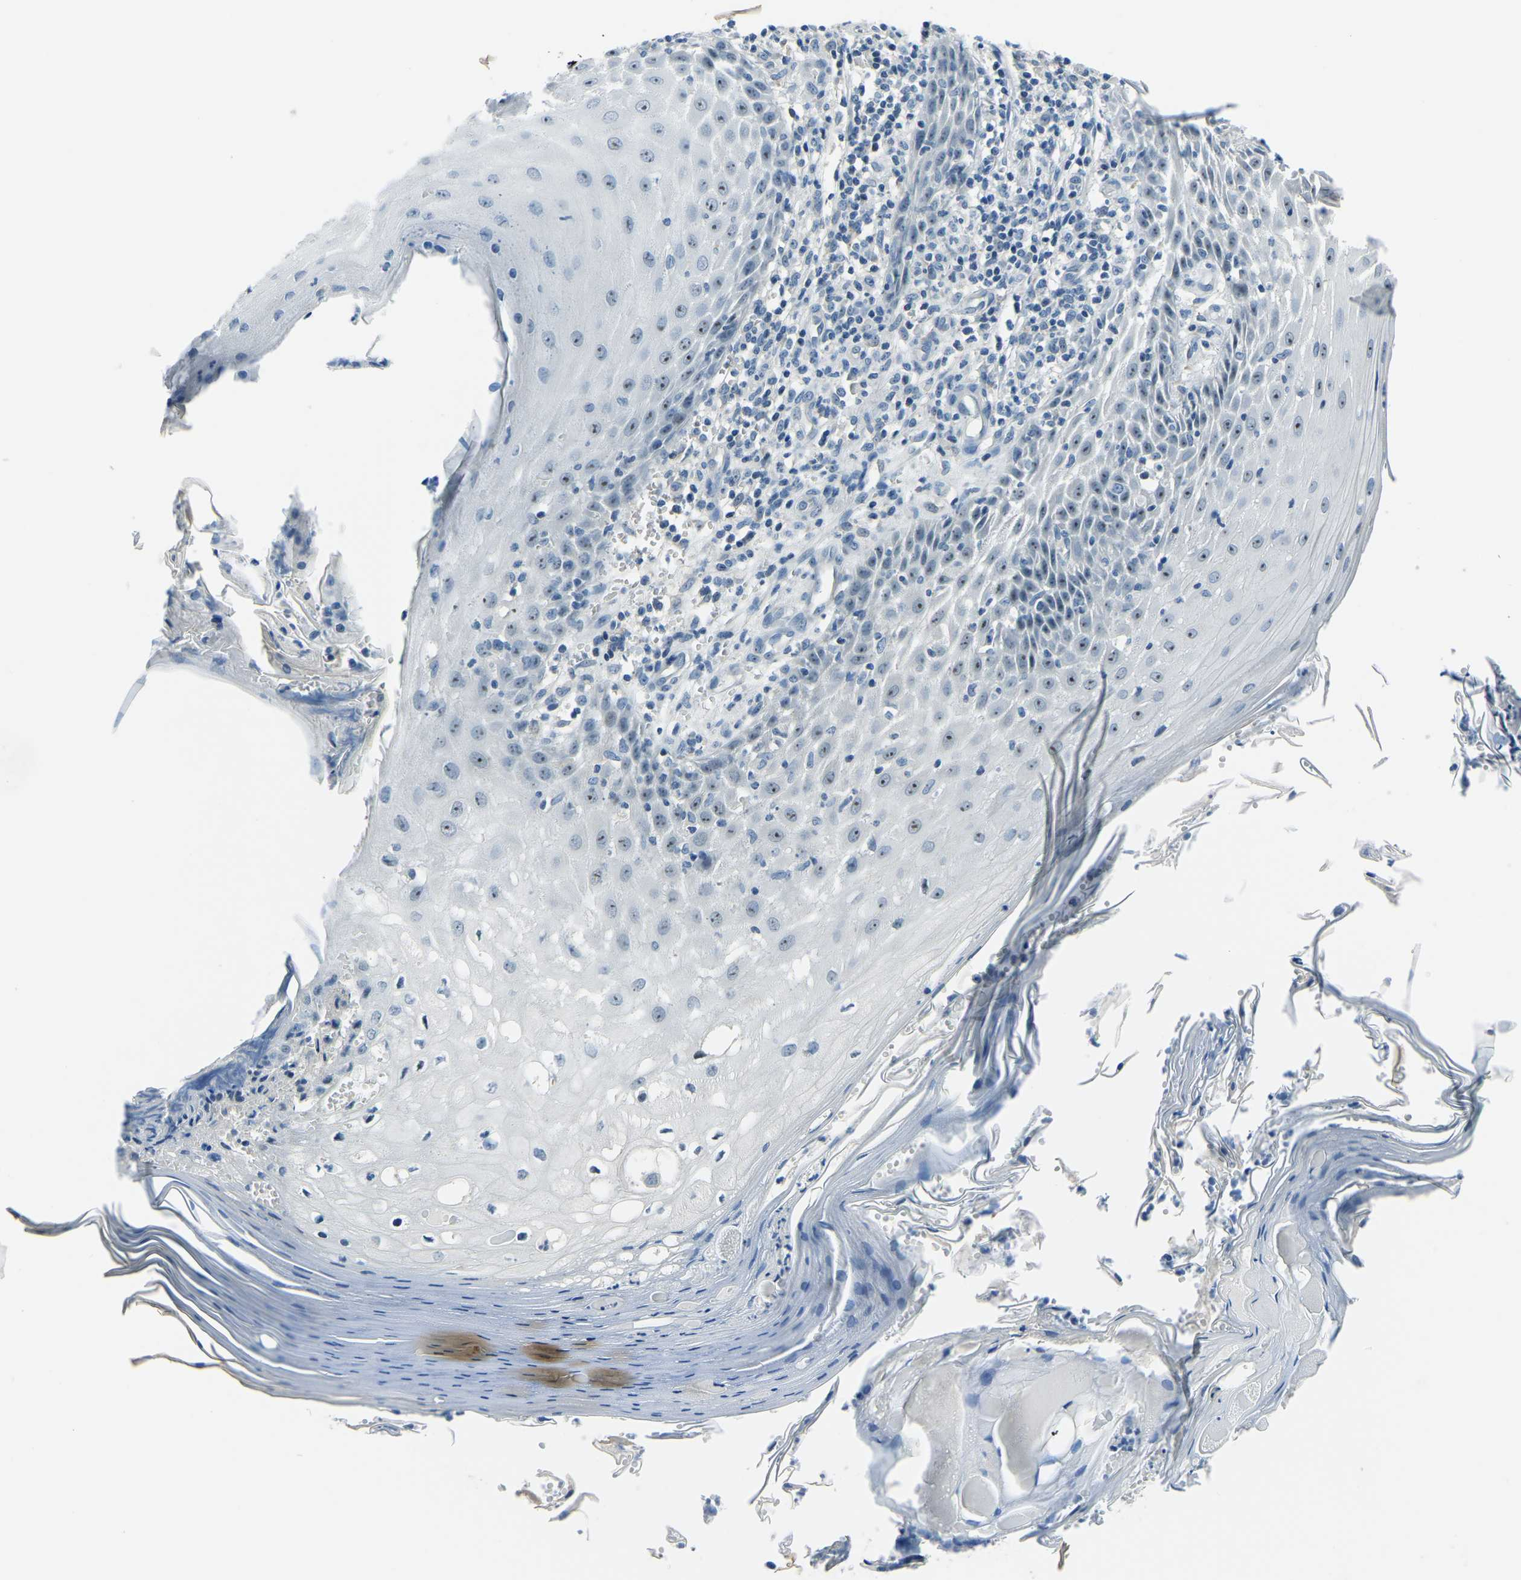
{"staining": {"intensity": "weak", "quantity": "25%-75%", "location": "nuclear"}, "tissue": "skin cancer", "cell_type": "Tumor cells", "image_type": "cancer", "snomed": [{"axis": "morphology", "description": "Squamous cell carcinoma, NOS"}, {"axis": "topography", "description": "Skin"}], "caption": "Tumor cells demonstrate low levels of weak nuclear staining in approximately 25%-75% of cells in skin cancer (squamous cell carcinoma).", "gene": "RRP1", "patient": {"sex": "female", "age": 73}}